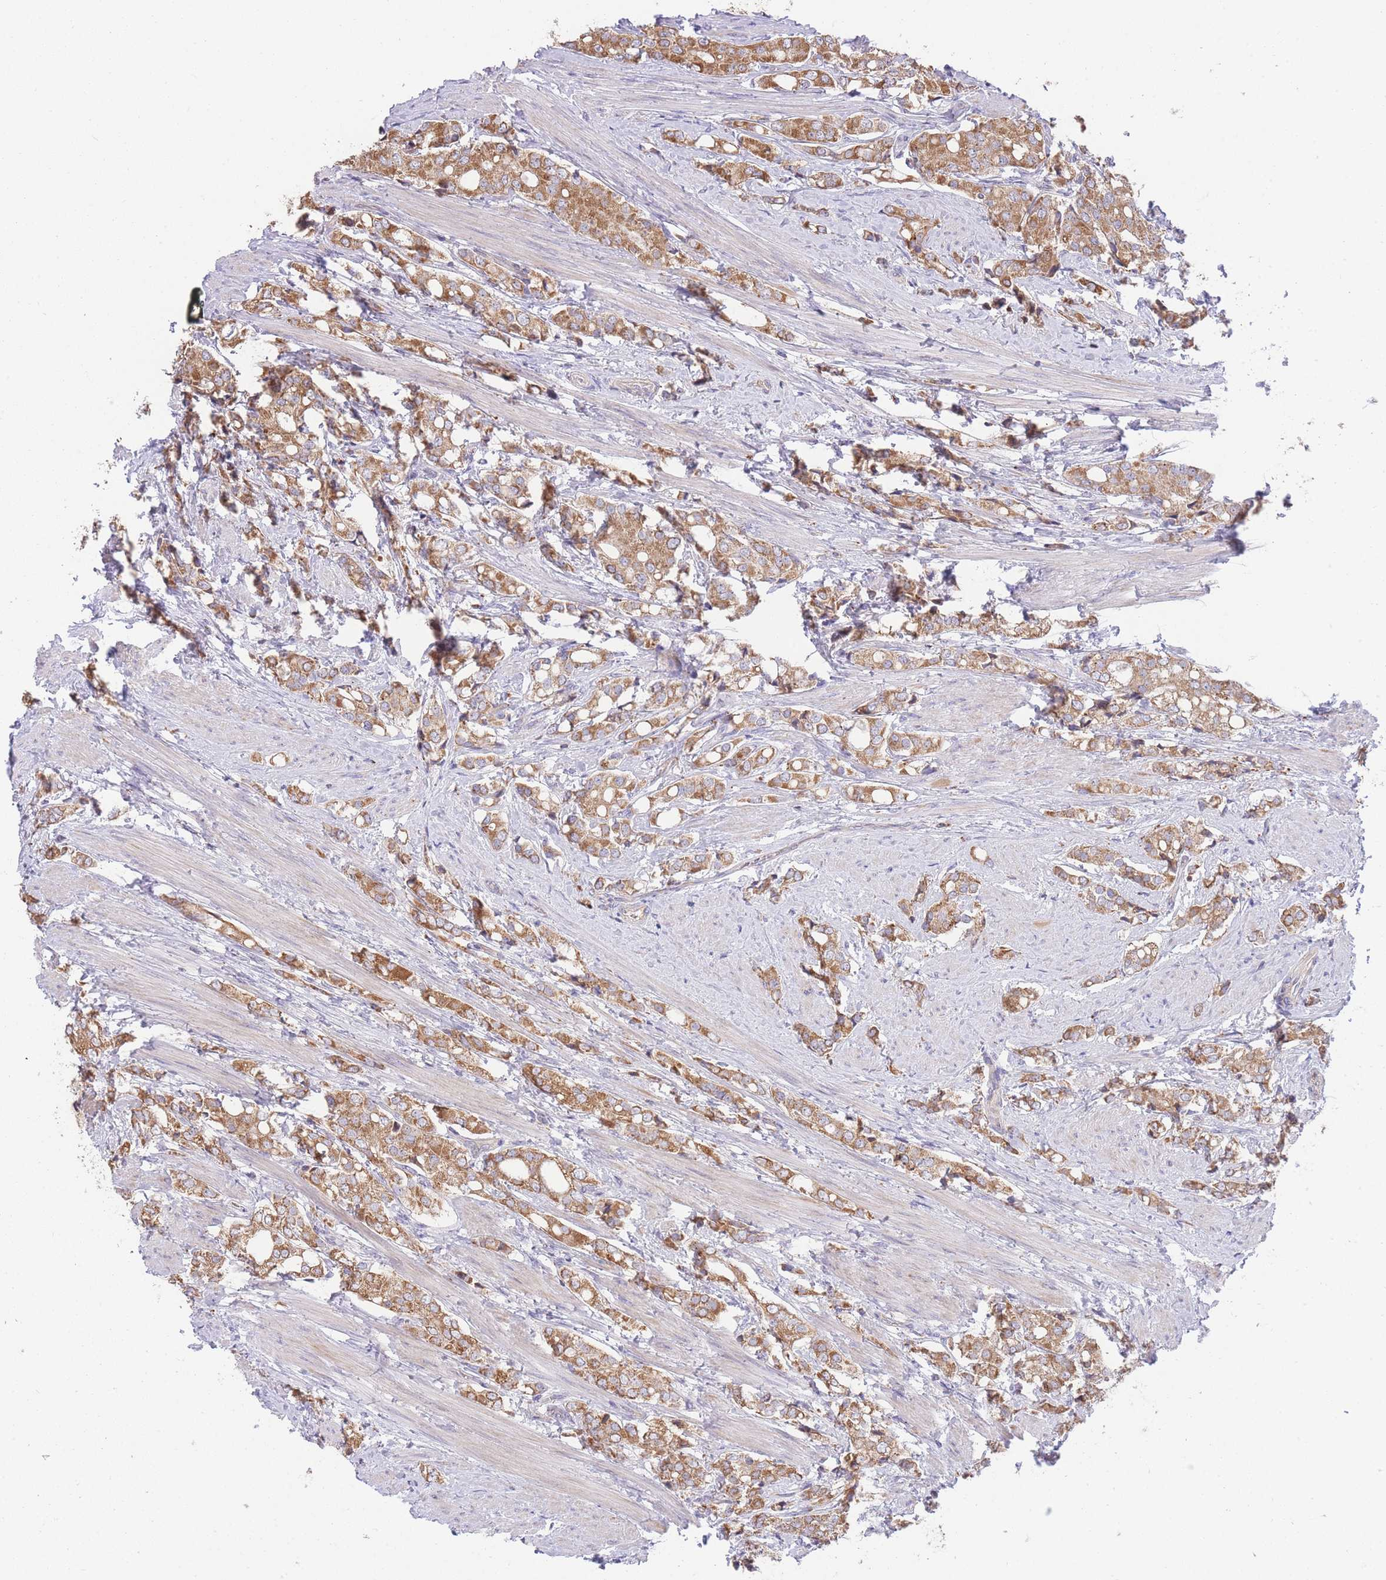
{"staining": {"intensity": "moderate", "quantity": ">75%", "location": "cytoplasmic/membranous"}, "tissue": "prostate cancer", "cell_type": "Tumor cells", "image_type": "cancer", "snomed": [{"axis": "morphology", "description": "Adenocarcinoma, High grade"}, {"axis": "topography", "description": "Prostate"}], "caption": "Prostate cancer (high-grade adenocarcinoma) tissue shows moderate cytoplasmic/membranous staining in approximately >75% of tumor cells The protein of interest is shown in brown color, while the nuclei are stained blue.", "gene": "BOLA2B", "patient": {"sex": "male", "age": 71}}